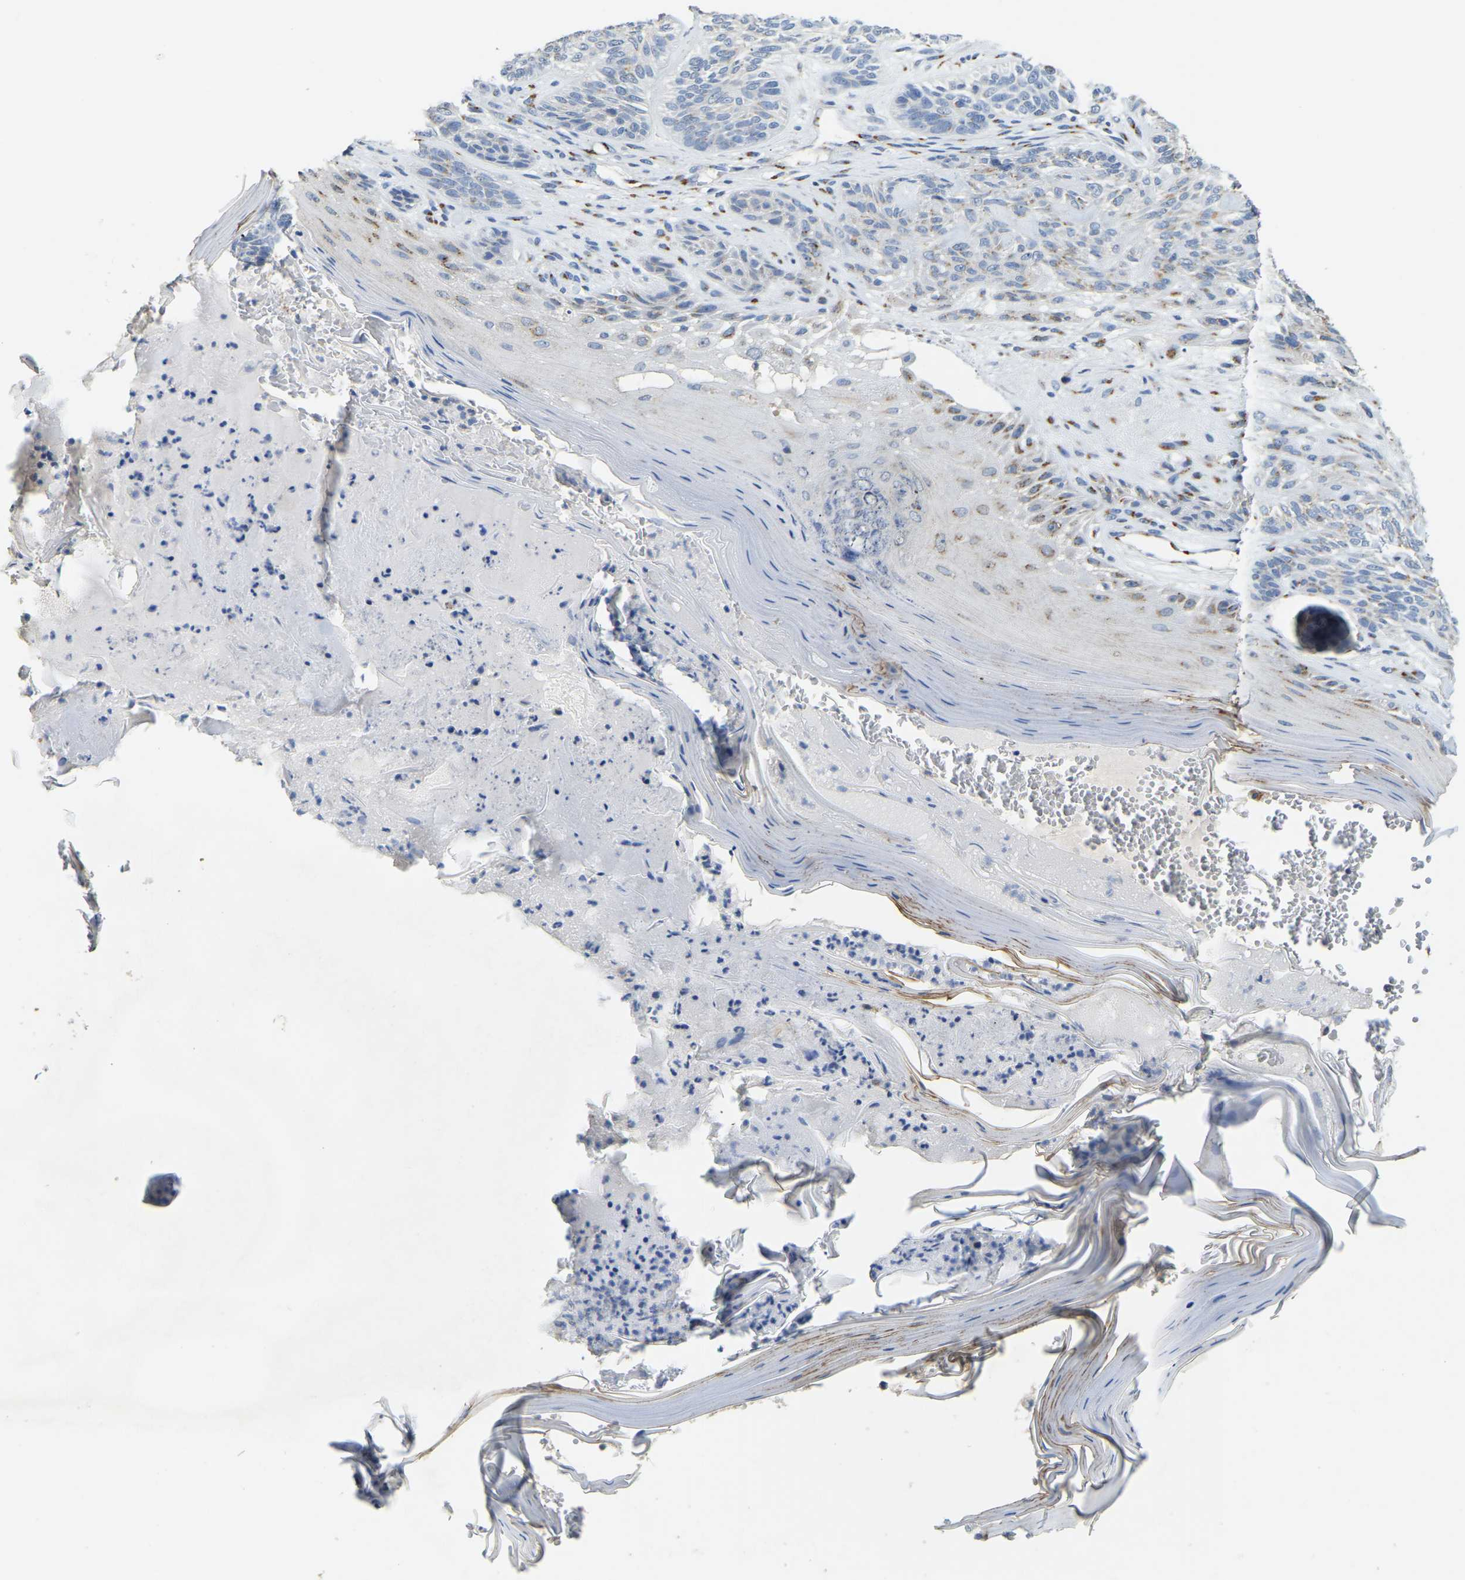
{"staining": {"intensity": "negative", "quantity": "none", "location": "none"}, "tissue": "skin cancer", "cell_type": "Tumor cells", "image_type": "cancer", "snomed": [{"axis": "morphology", "description": "Basal cell carcinoma"}, {"axis": "topography", "description": "Skin"}], "caption": "Skin cancer was stained to show a protein in brown. There is no significant positivity in tumor cells.", "gene": "FAM174A", "patient": {"sex": "male", "age": 55}}